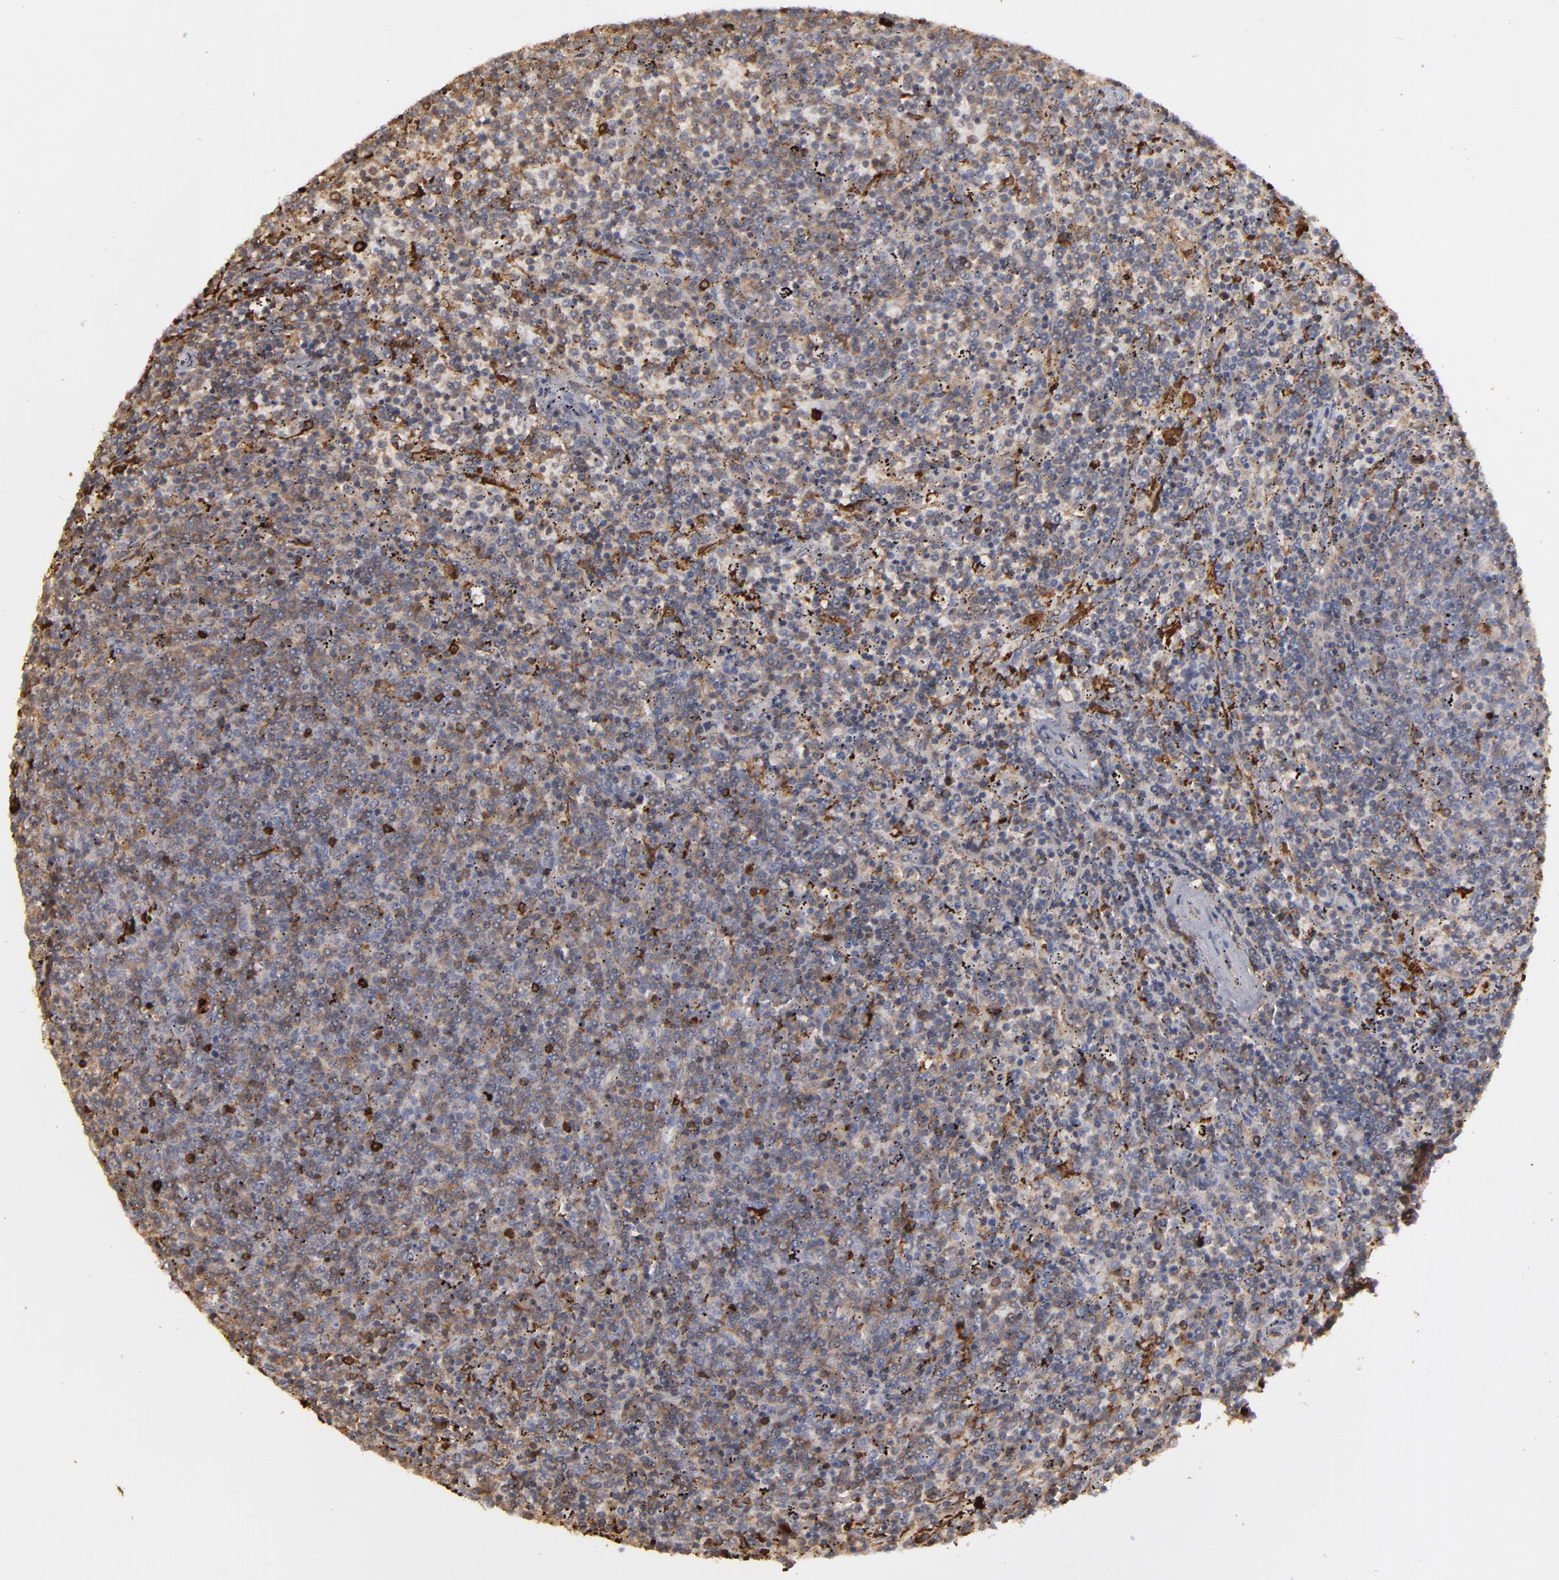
{"staining": {"intensity": "moderate", "quantity": ">75%", "location": "cytoplasmic/membranous"}, "tissue": "lymphoma", "cell_type": "Tumor cells", "image_type": "cancer", "snomed": [{"axis": "morphology", "description": "Malignant lymphoma, non-Hodgkin's type, Low grade"}, {"axis": "topography", "description": "Spleen"}], "caption": "High-magnification brightfield microscopy of lymphoma stained with DAB (3,3'-diaminobenzidine) (brown) and counterstained with hematoxylin (blue). tumor cells exhibit moderate cytoplasmic/membranous expression is identified in about>75% of cells. The staining was performed using DAB (3,3'-diaminobenzidine) to visualize the protein expression in brown, while the nuclei were stained in blue with hematoxylin (Magnification: 20x).", "gene": "ODC1", "patient": {"sex": "female", "age": 50}}